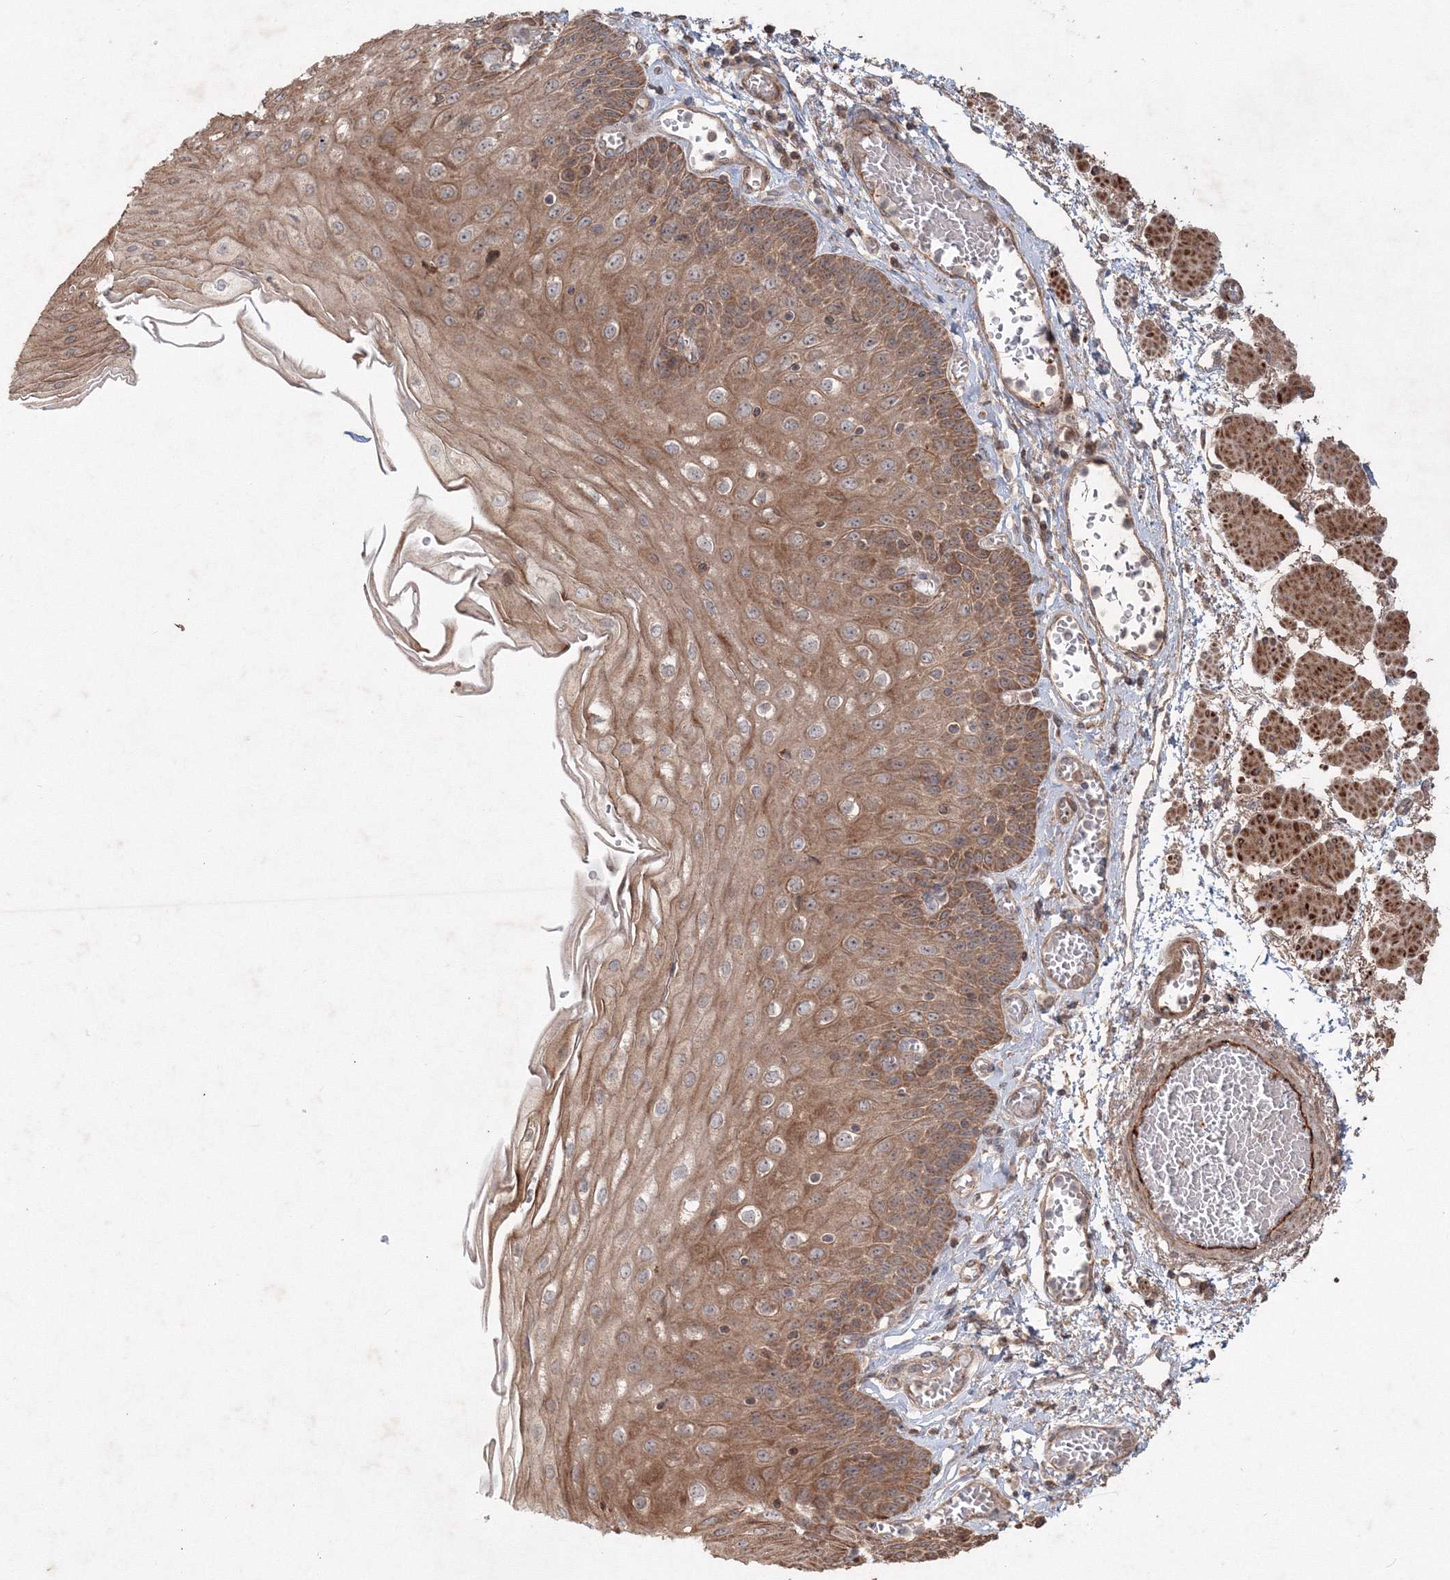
{"staining": {"intensity": "moderate", "quantity": ">75%", "location": "cytoplasmic/membranous"}, "tissue": "esophagus", "cell_type": "Squamous epithelial cells", "image_type": "normal", "snomed": [{"axis": "morphology", "description": "Normal tissue, NOS"}, {"axis": "topography", "description": "Esophagus"}], "caption": "Protein expression analysis of unremarkable esophagus demonstrates moderate cytoplasmic/membranous expression in about >75% of squamous epithelial cells. (IHC, brightfield microscopy, high magnification).", "gene": "ANAPC16", "patient": {"sex": "male", "age": 81}}